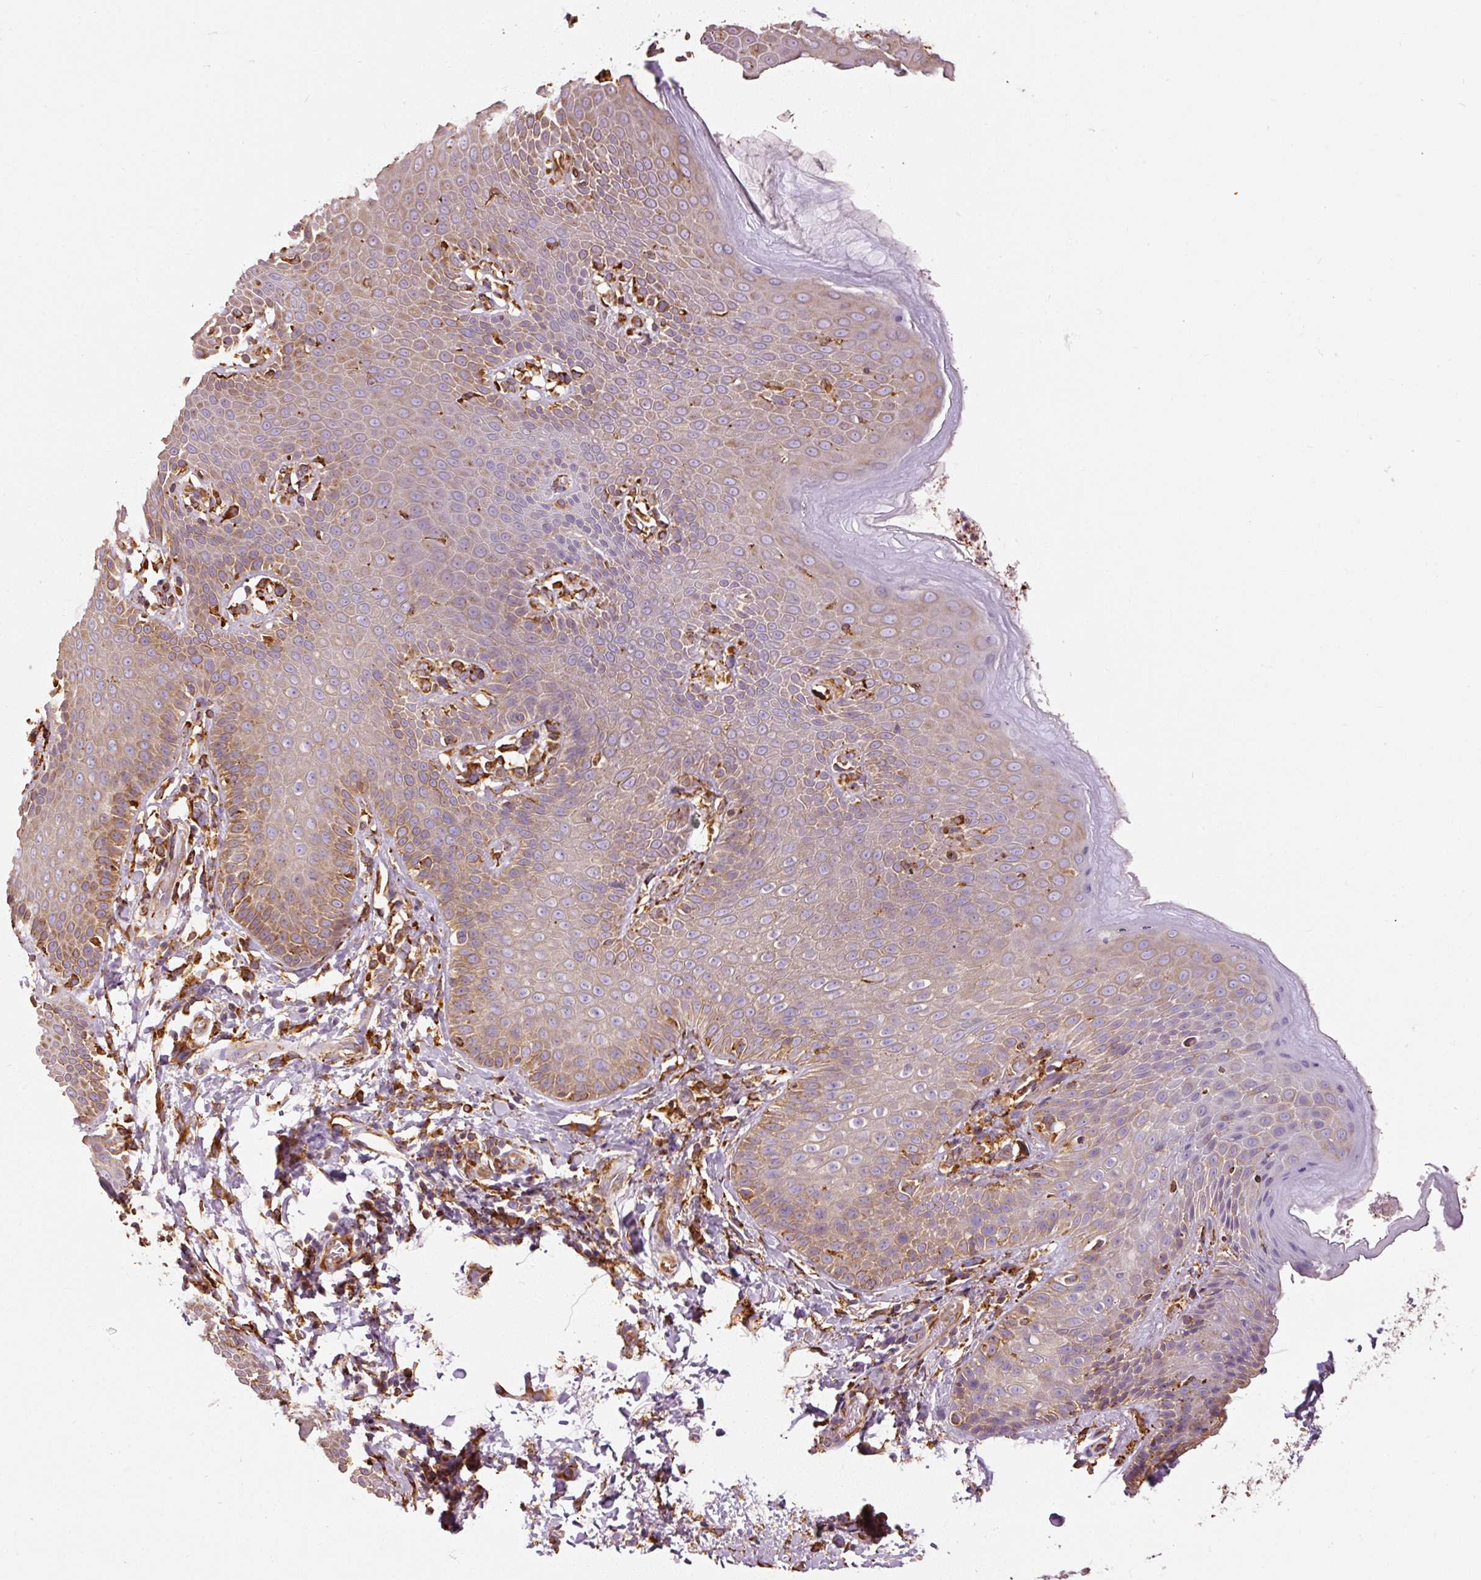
{"staining": {"intensity": "strong", "quantity": "25%-75%", "location": "cytoplasmic/membranous"}, "tissue": "skin", "cell_type": "Epidermal cells", "image_type": "normal", "snomed": [{"axis": "morphology", "description": "Normal tissue, NOS"}, {"axis": "topography", "description": "Peripheral nerve tissue"}], "caption": "Protein expression analysis of unremarkable skin reveals strong cytoplasmic/membranous expression in about 25%-75% of epidermal cells. Nuclei are stained in blue.", "gene": "ENSG00000256500", "patient": {"sex": "male", "age": 51}}